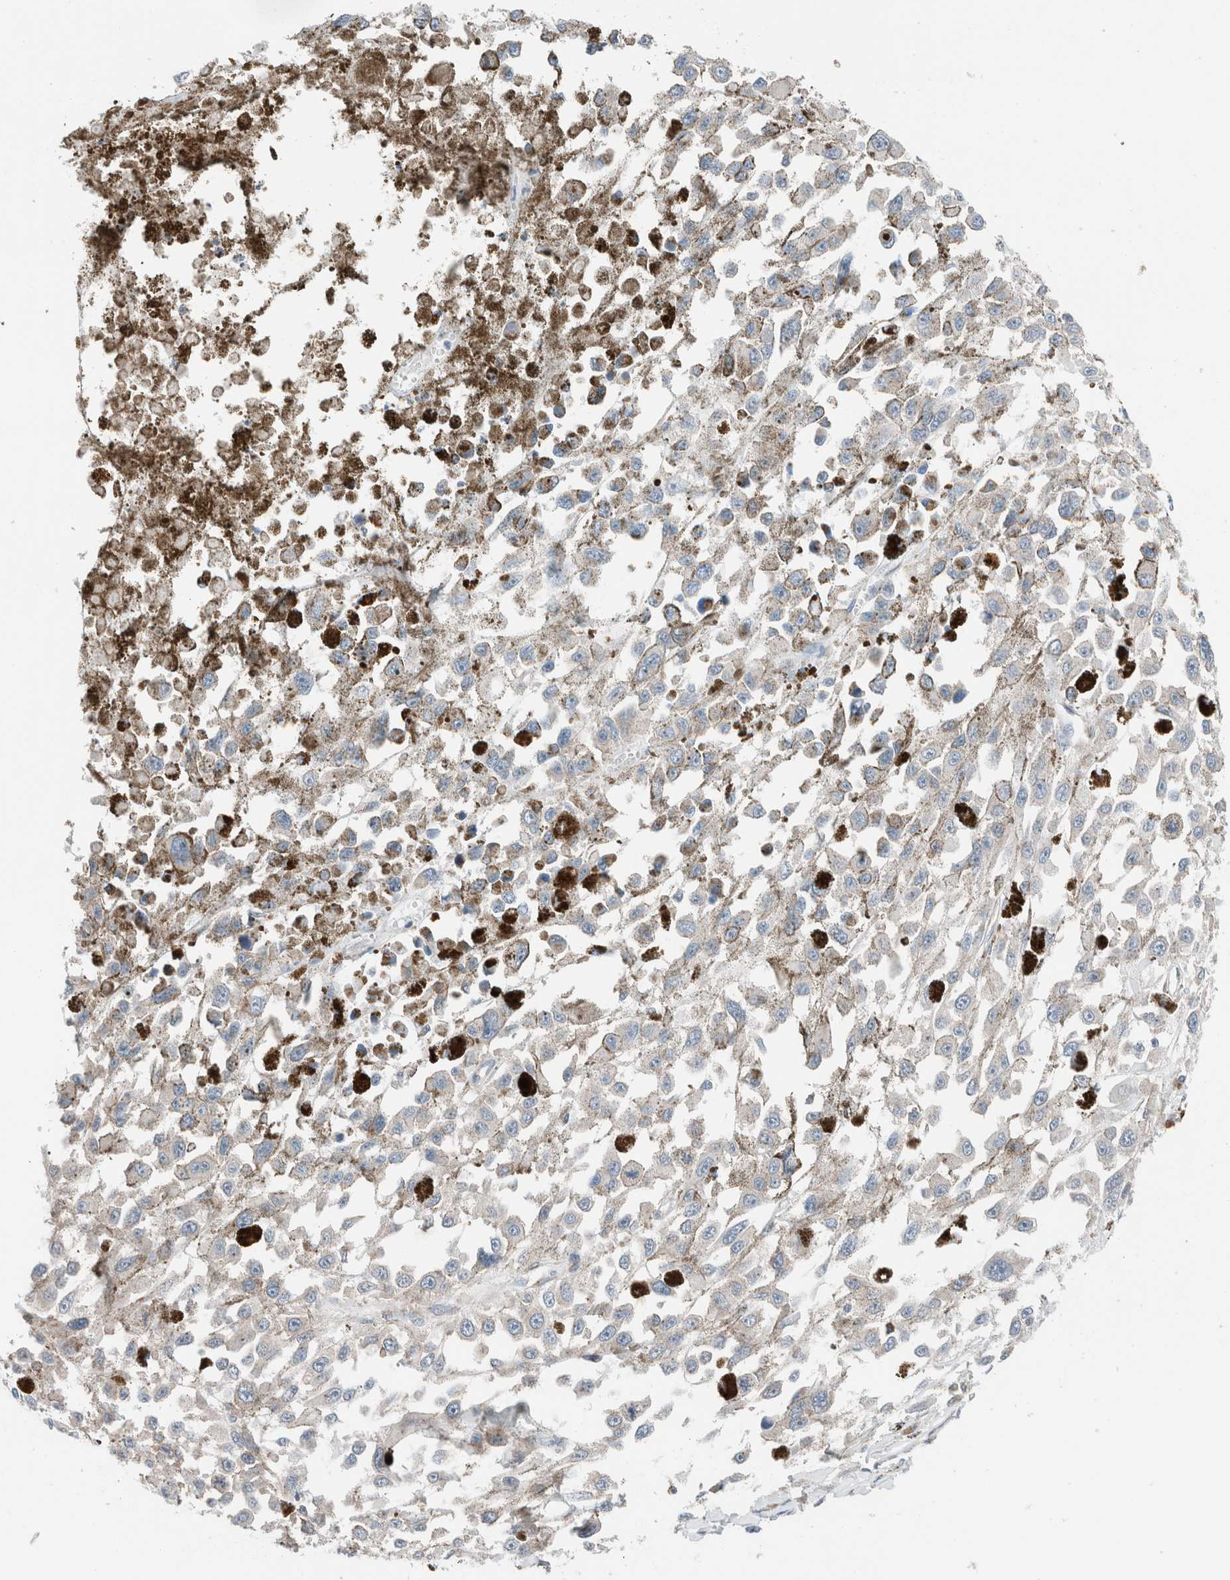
{"staining": {"intensity": "weak", "quantity": "<25%", "location": "cytoplasmic/membranous"}, "tissue": "melanoma", "cell_type": "Tumor cells", "image_type": "cancer", "snomed": [{"axis": "morphology", "description": "Malignant melanoma, Metastatic site"}, {"axis": "topography", "description": "Lymph node"}], "caption": "Melanoma was stained to show a protein in brown. There is no significant positivity in tumor cells.", "gene": "CASC3", "patient": {"sex": "male", "age": 59}}